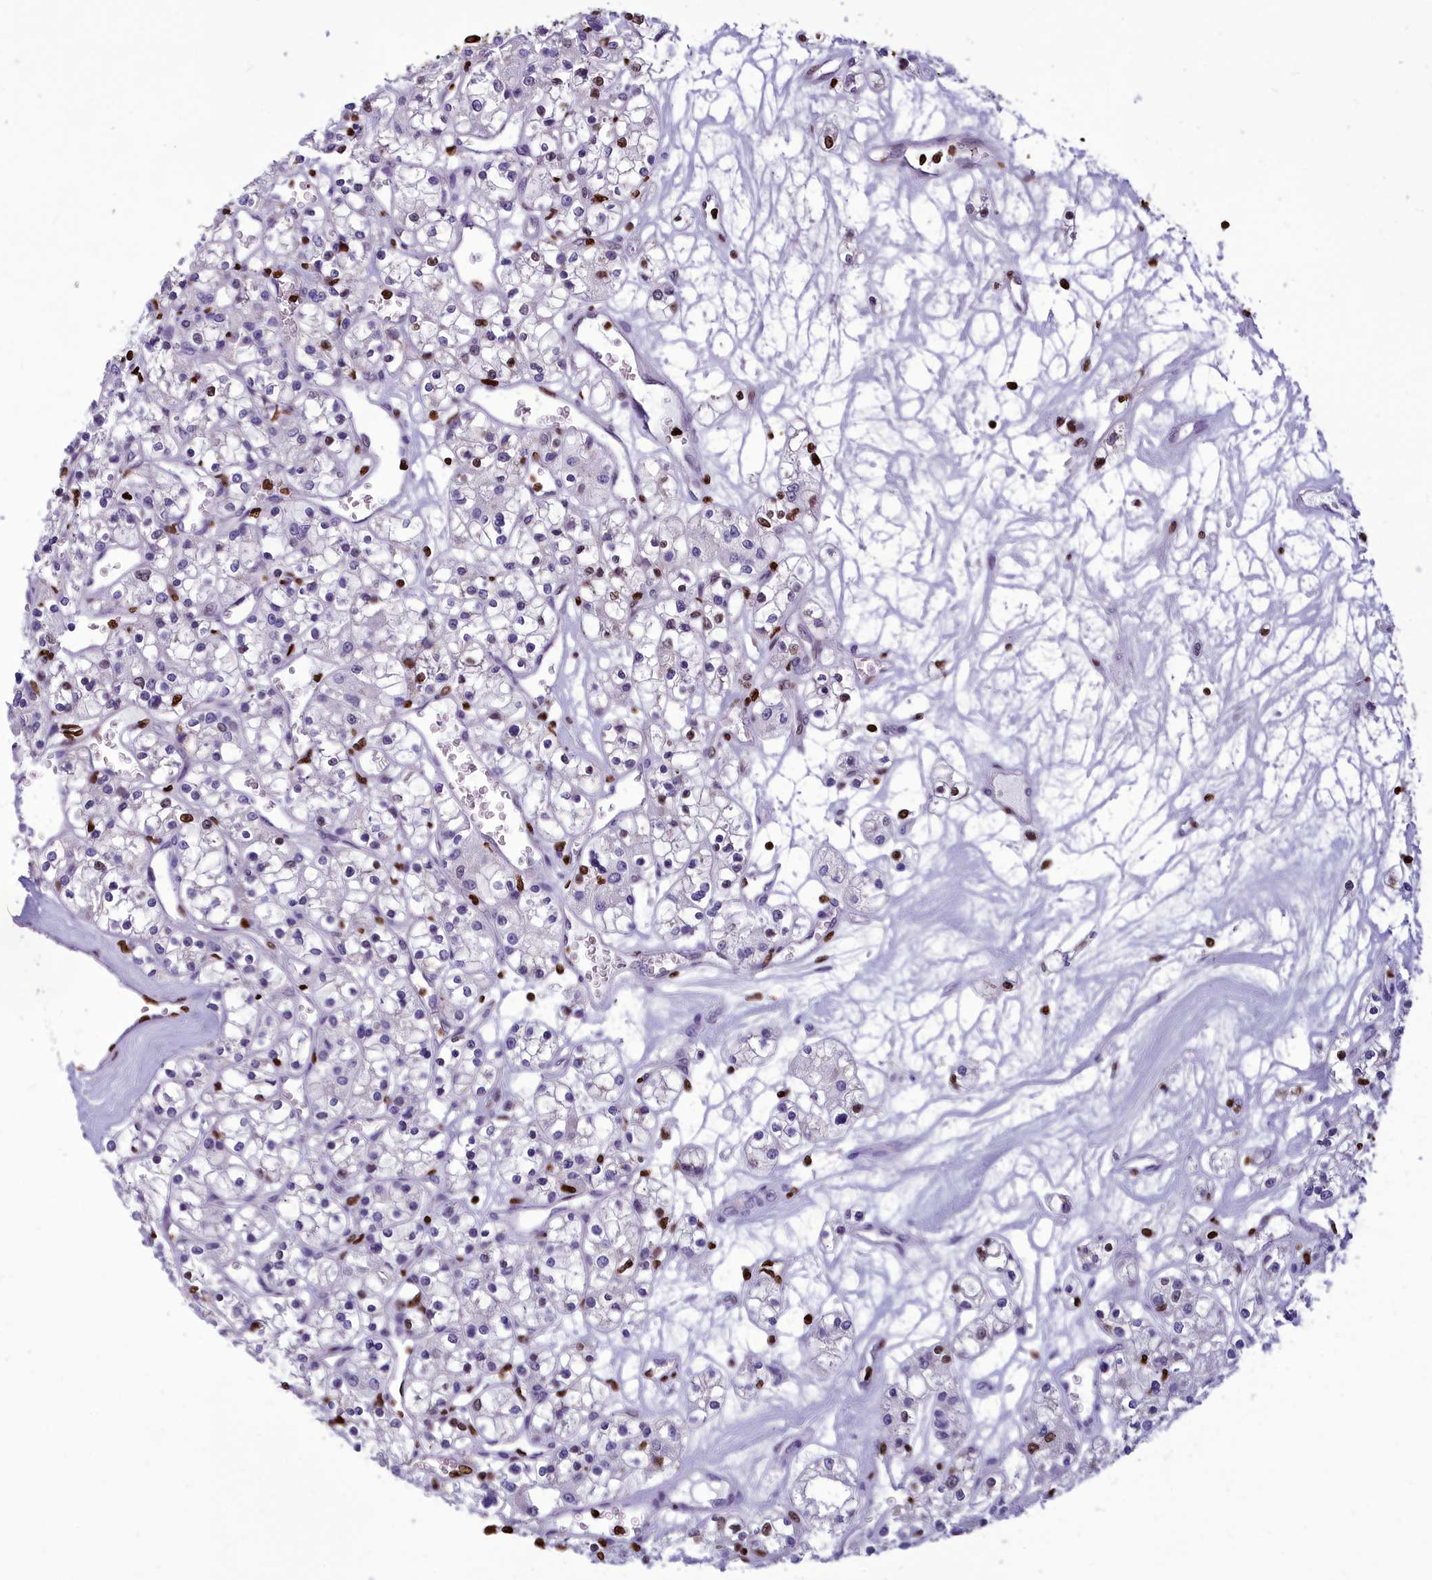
{"staining": {"intensity": "strong", "quantity": "<25%", "location": "nuclear"}, "tissue": "renal cancer", "cell_type": "Tumor cells", "image_type": "cancer", "snomed": [{"axis": "morphology", "description": "Adenocarcinoma, NOS"}, {"axis": "topography", "description": "Kidney"}], "caption": "Immunohistochemistry (IHC) image of neoplastic tissue: human adenocarcinoma (renal) stained using immunohistochemistry exhibits medium levels of strong protein expression localized specifically in the nuclear of tumor cells, appearing as a nuclear brown color.", "gene": "AKAP17A", "patient": {"sex": "female", "age": 59}}